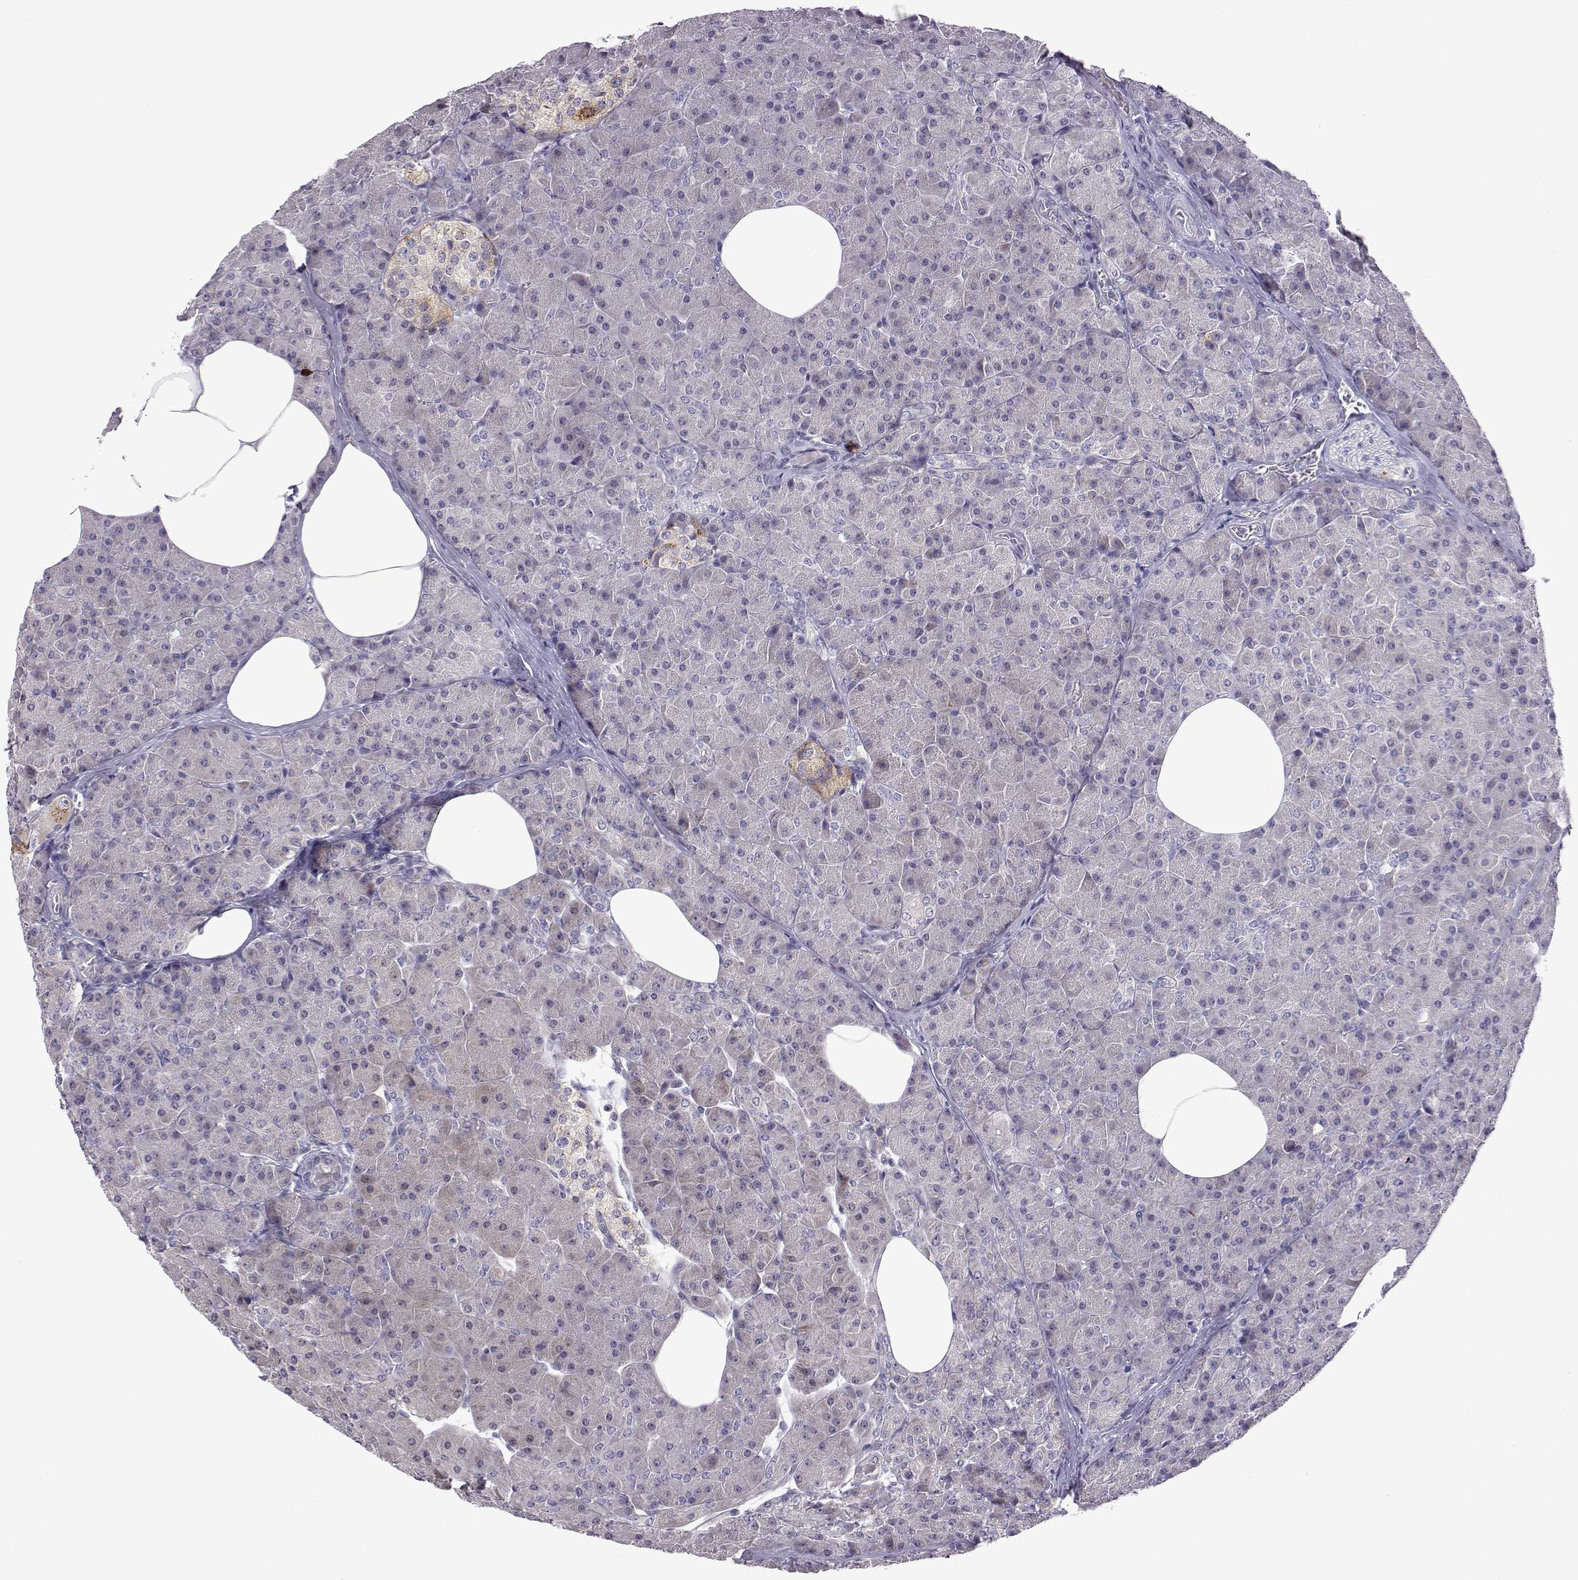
{"staining": {"intensity": "negative", "quantity": "none", "location": "none"}, "tissue": "pancreas", "cell_type": "Exocrine glandular cells", "image_type": "normal", "snomed": [{"axis": "morphology", "description": "Normal tissue, NOS"}, {"axis": "topography", "description": "Pancreas"}], "caption": "Exocrine glandular cells show no significant protein staining in unremarkable pancreas. Brightfield microscopy of immunohistochemistry (IHC) stained with DAB (3,3'-diaminobenzidine) (brown) and hematoxylin (blue), captured at high magnification.", "gene": "VGF", "patient": {"sex": "female", "age": 45}}